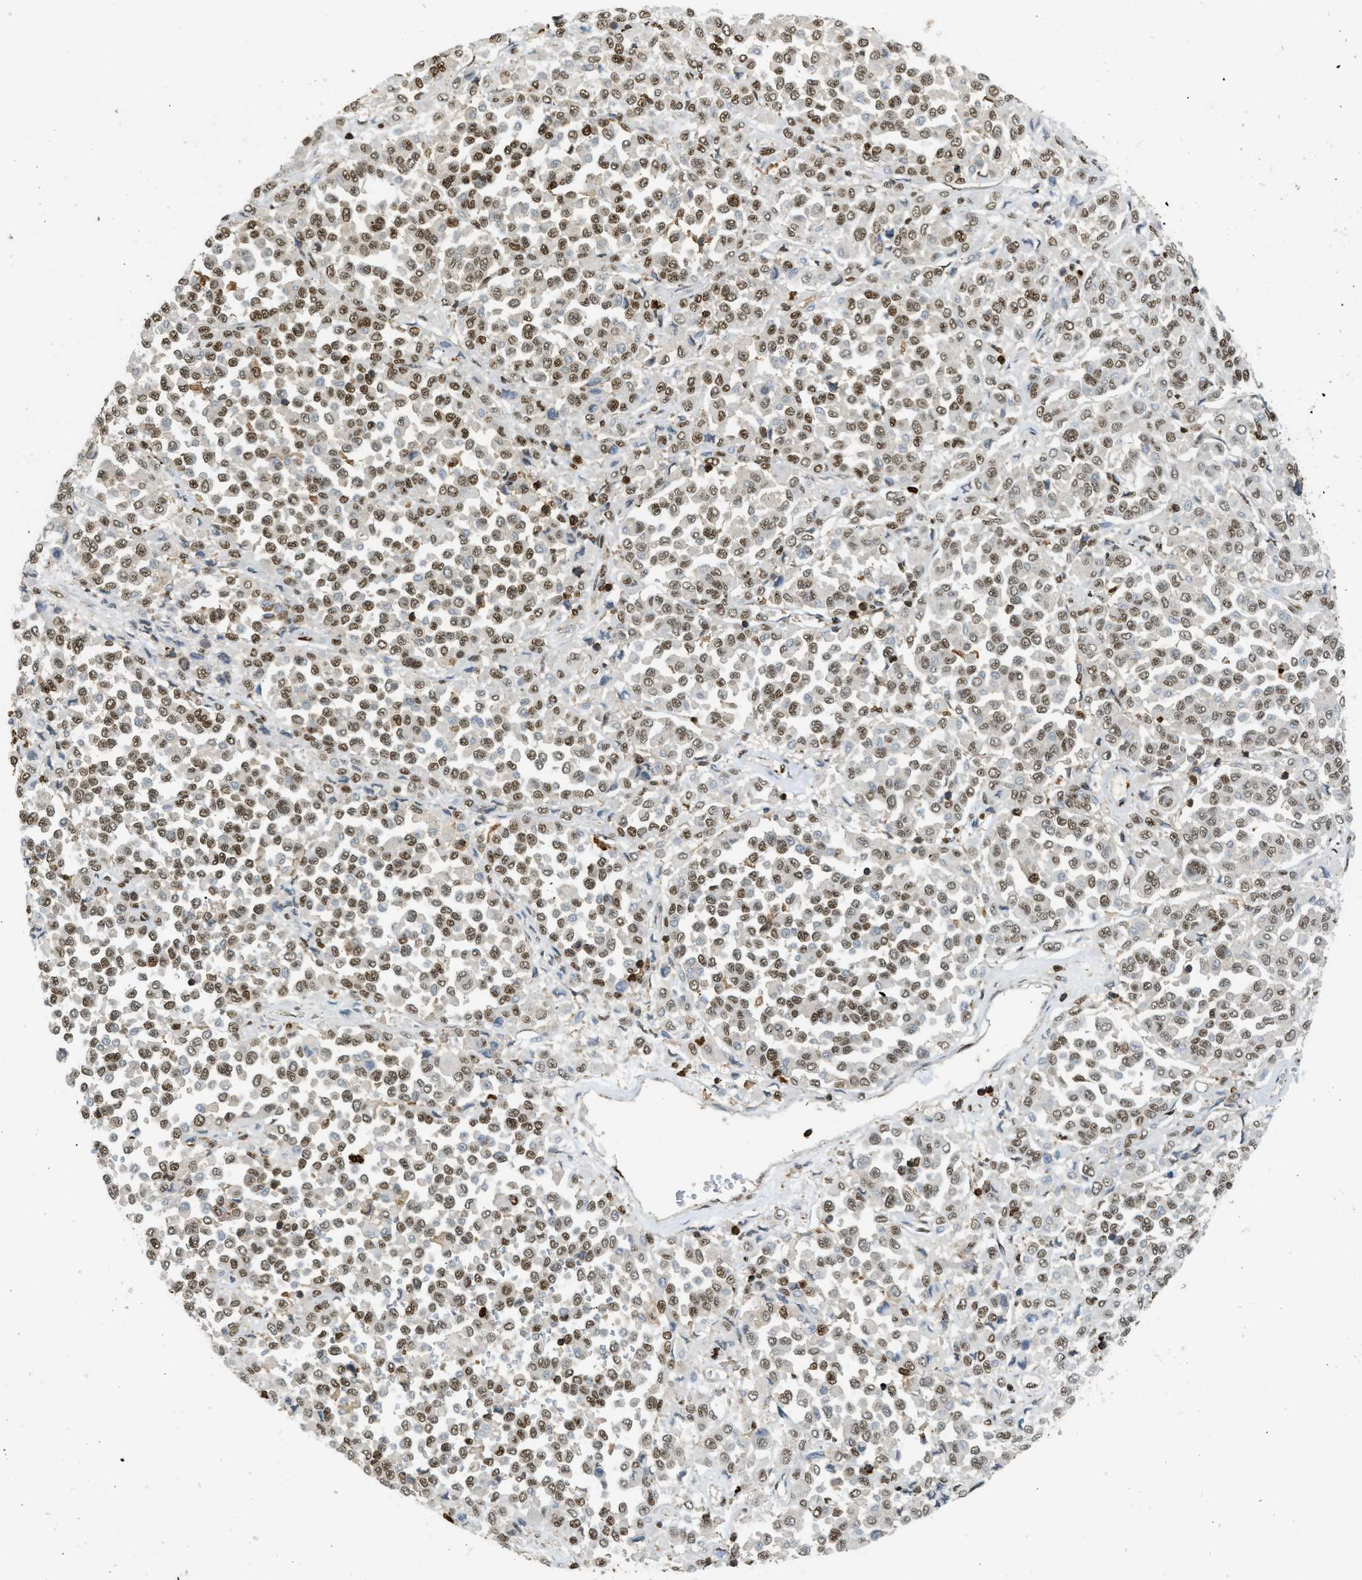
{"staining": {"intensity": "moderate", "quantity": ">75%", "location": "nuclear"}, "tissue": "melanoma", "cell_type": "Tumor cells", "image_type": "cancer", "snomed": [{"axis": "morphology", "description": "Malignant melanoma, Metastatic site"}, {"axis": "topography", "description": "Pancreas"}], "caption": "Tumor cells display moderate nuclear staining in approximately >75% of cells in malignant melanoma (metastatic site). Nuclei are stained in blue.", "gene": "NR5A2", "patient": {"sex": "female", "age": 30}}